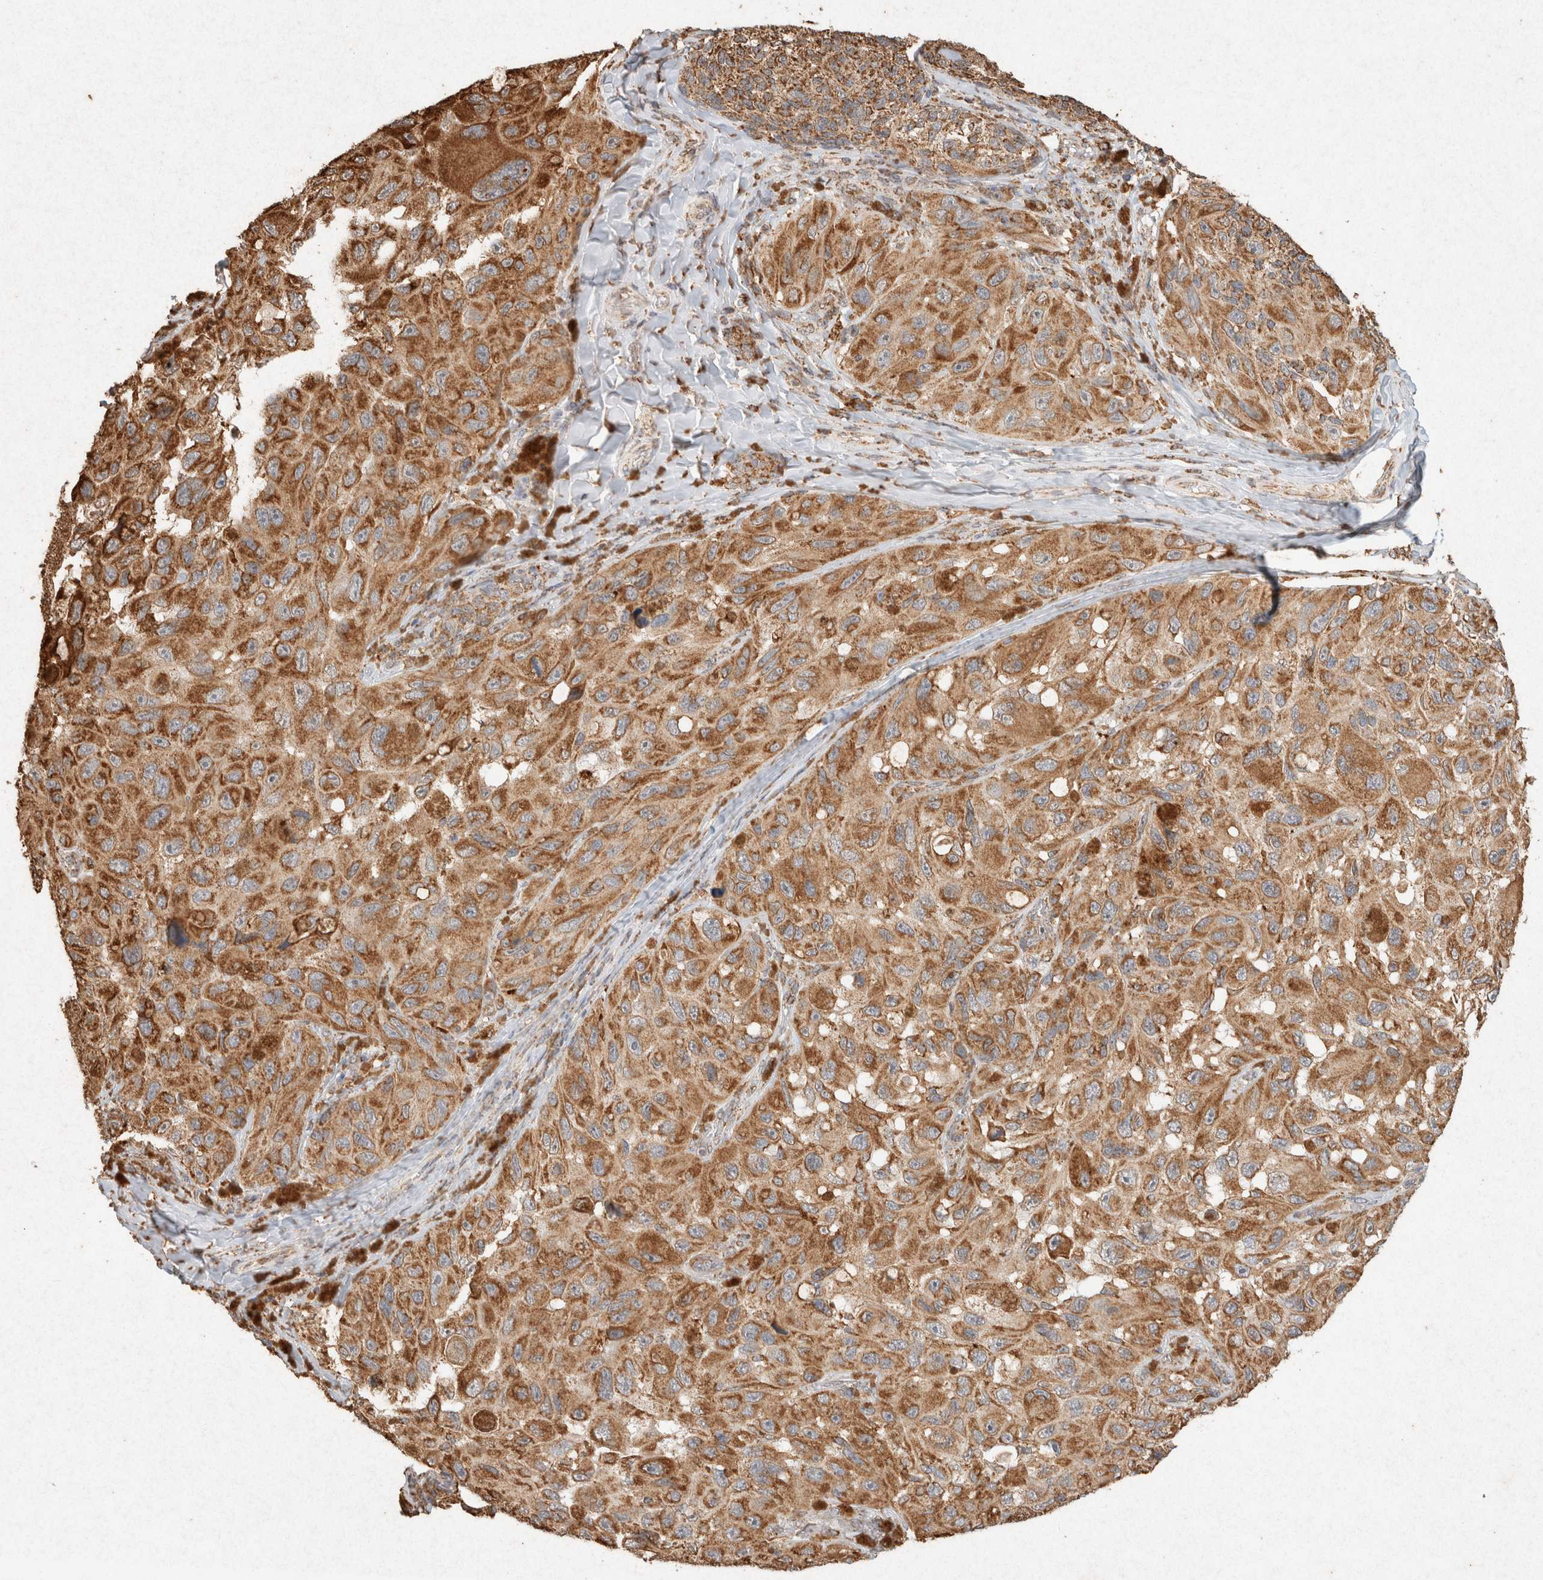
{"staining": {"intensity": "moderate", "quantity": ">75%", "location": "cytoplasmic/membranous"}, "tissue": "melanoma", "cell_type": "Tumor cells", "image_type": "cancer", "snomed": [{"axis": "morphology", "description": "Malignant melanoma, NOS"}, {"axis": "topography", "description": "Skin"}], "caption": "Protein analysis of malignant melanoma tissue demonstrates moderate cytoplasmic/membranous positivity in approximately >75% of tumor cells.", "gene": "SDC2", "patient": {"sex": "female", "age": 73}}